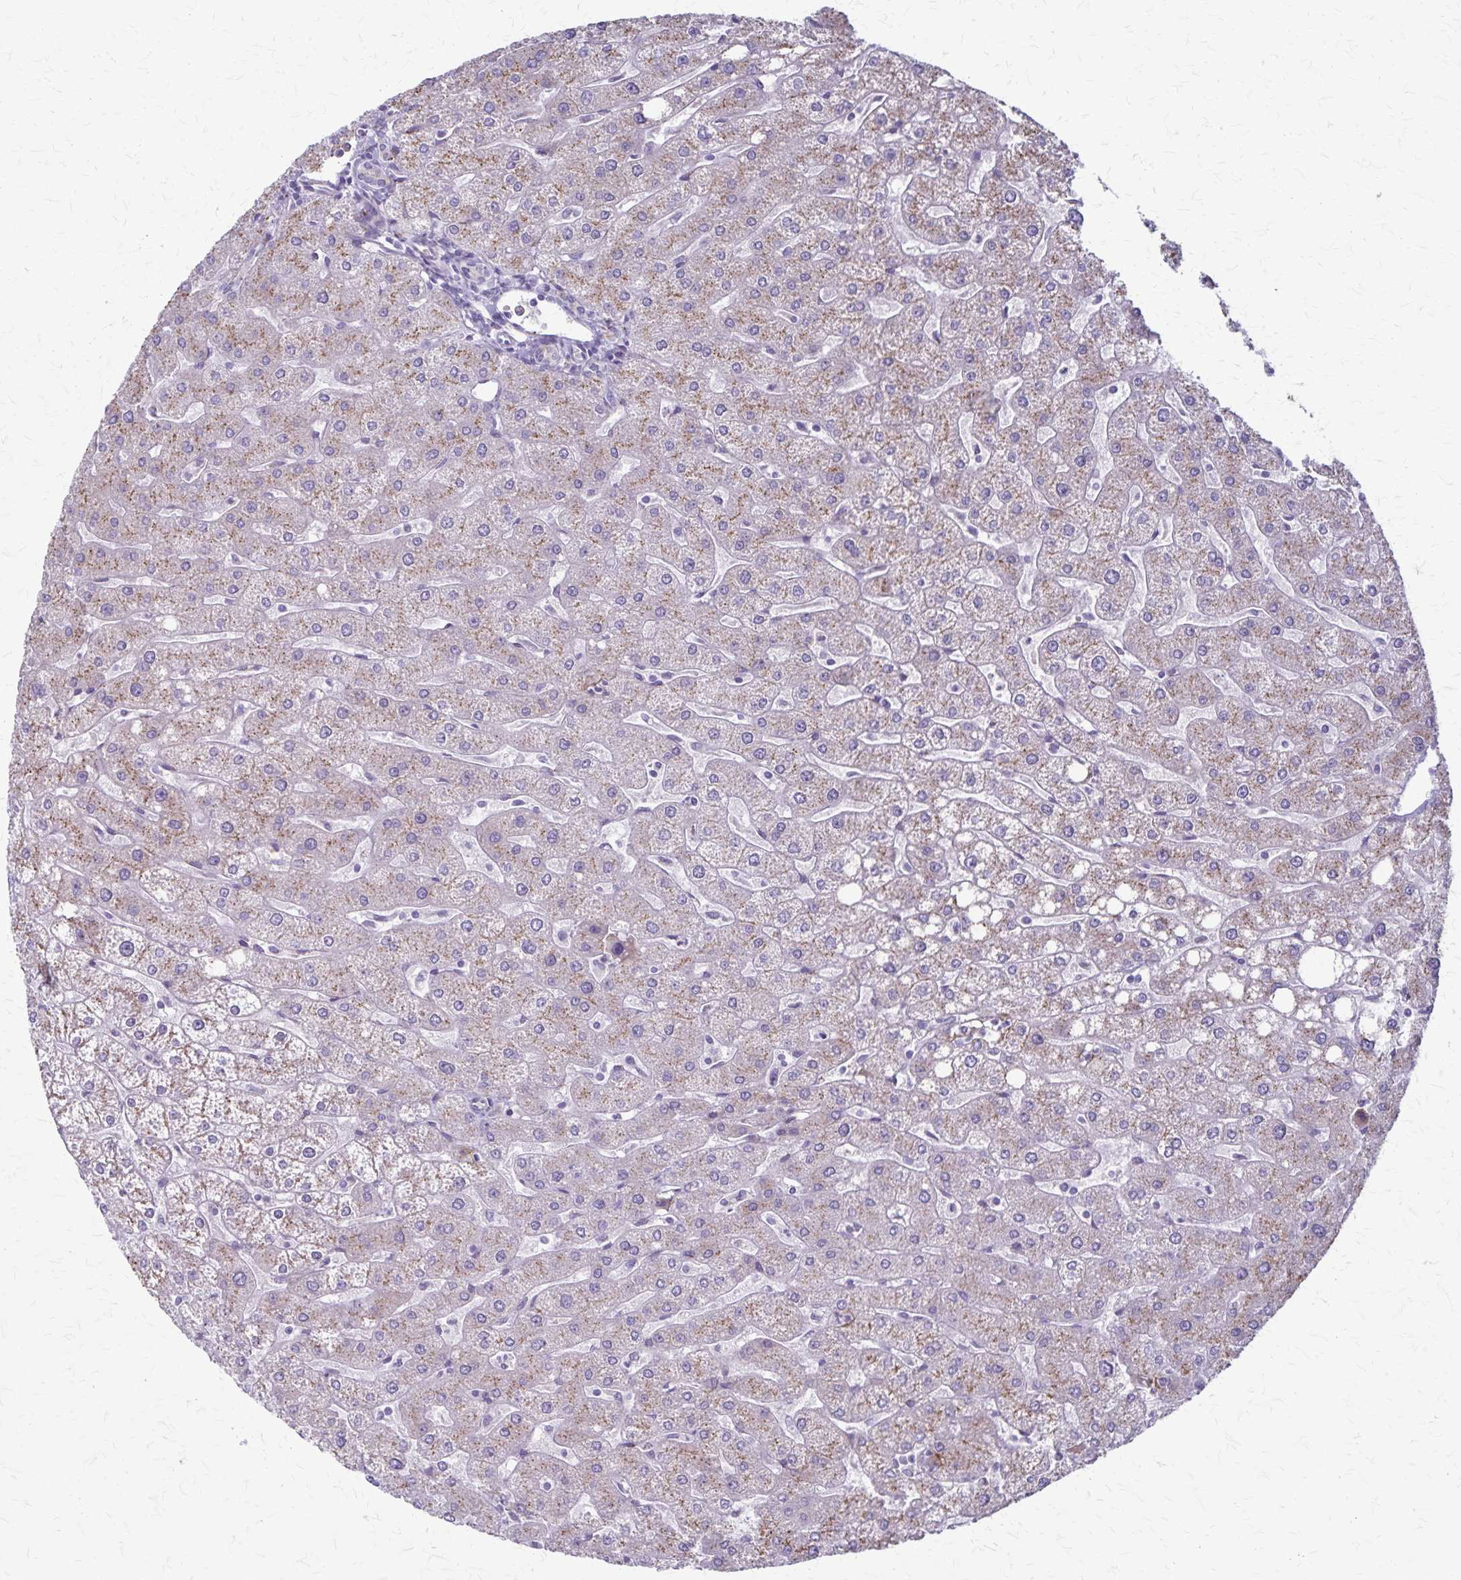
{"staining": {"intensity": "negative", "quantity": "none", "location": "none"}, "tissue": "liver", "cell_type": "Cholangiocytes", "image_type": "normal", "snomed": [{"axis": "morphology", "description": "Normal tissue, NOS"}, {"axis": "topography", "description": "Liver"}], "caption": "A high-resolution micrograph shows IHC staining of unremarkable liver, which demonstrates no significant staining in cholangiocytes.", "gene": "MCFD2", "patient": {"sex": "male", "age": 67}}